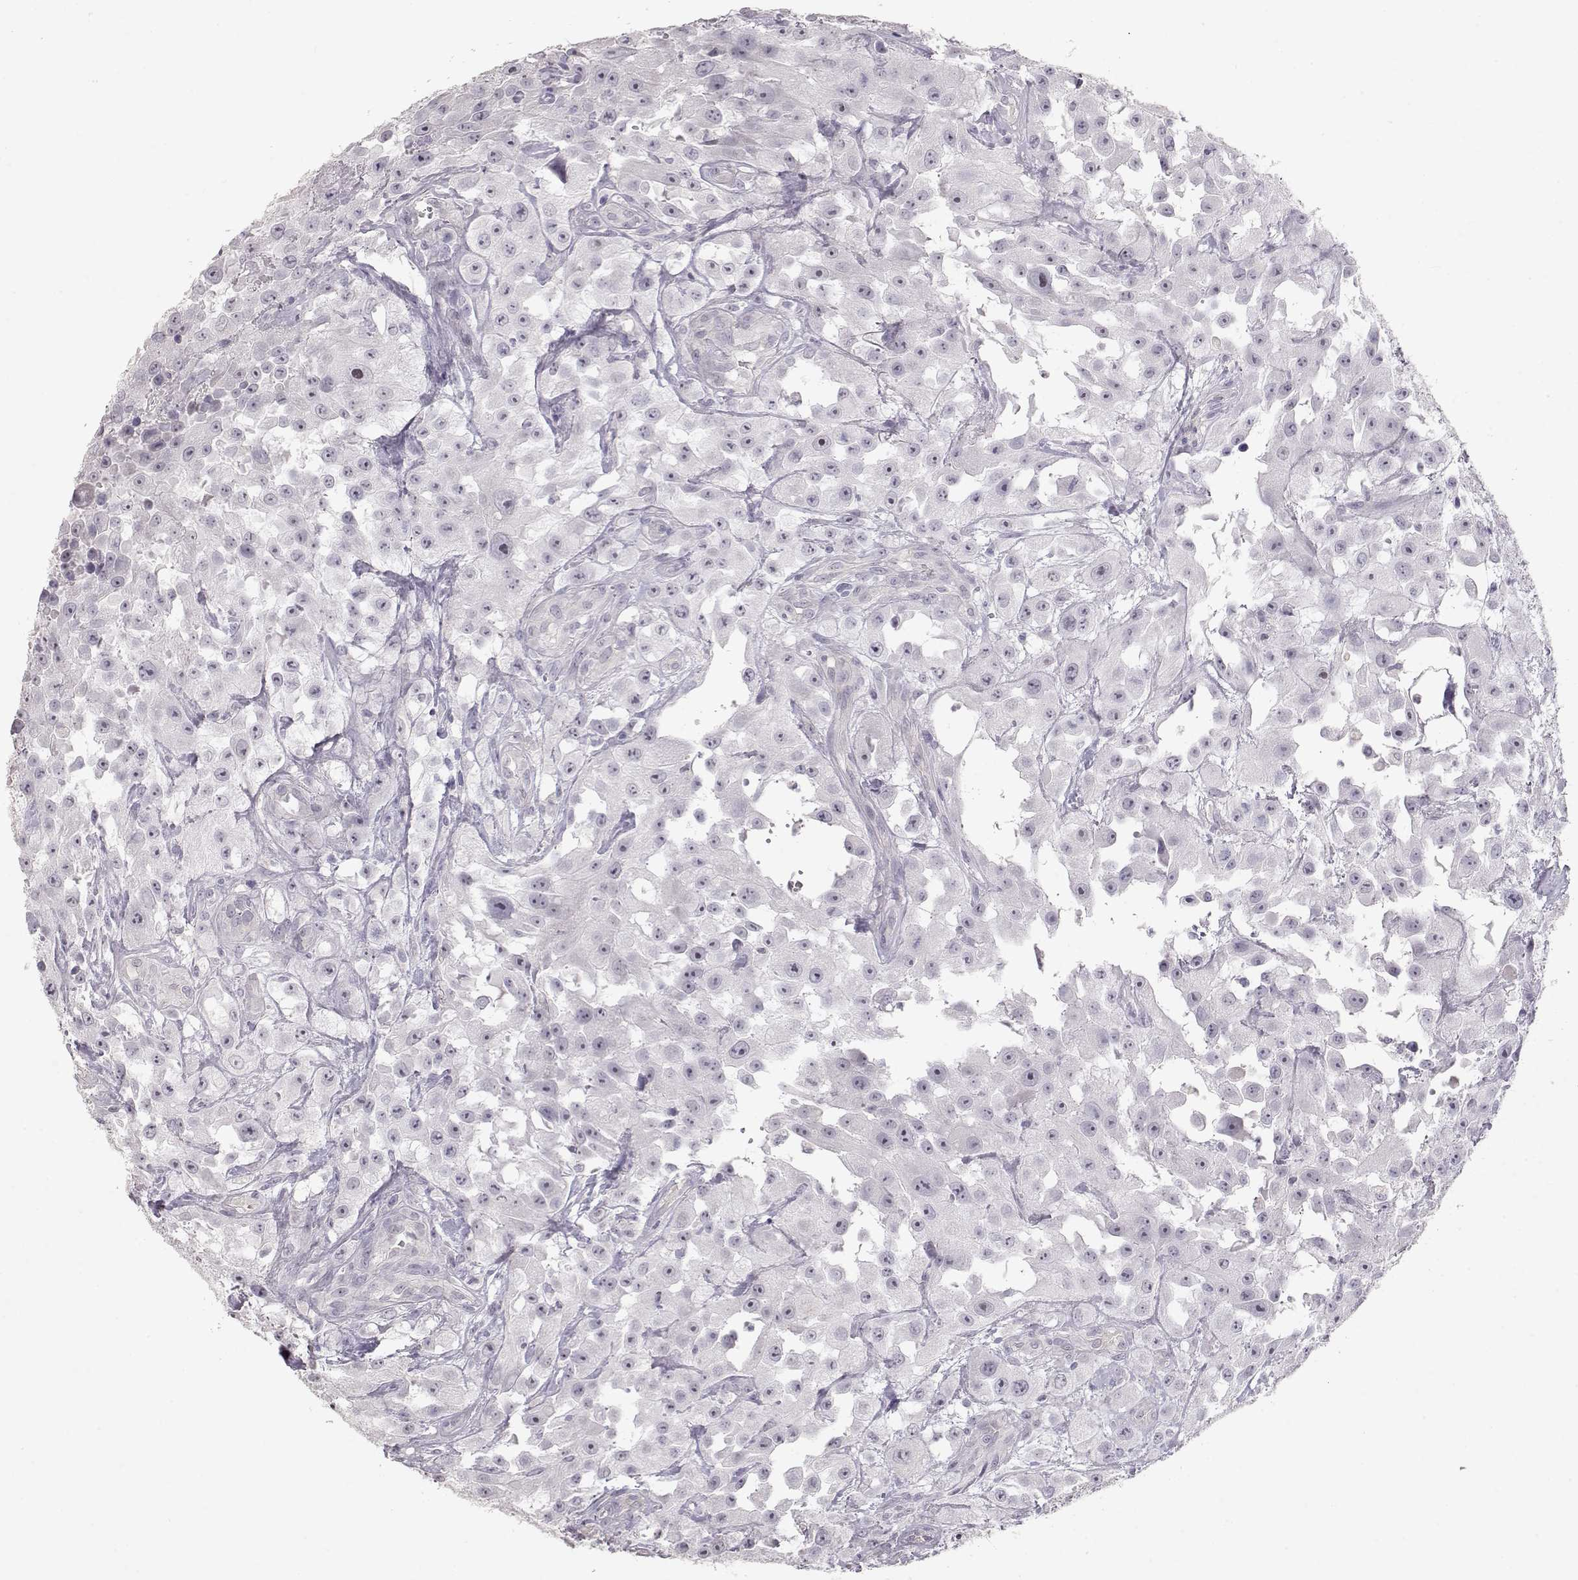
{"staining": {"intensity": "negative", "quantity": "none", "location": "none"}, "tissue": "urothelial cancer", "cell_type": "Tumor cells", "image_type": "cancer", "snomed": [{"axis": "morphology", "description": "Urothelial carcinoma, High grade"}, {"axis": "topography", "description": "Urinary bladder"}], "caption": "IHC of human urothelial cancer reveals no staining in tumor cells.", "gene": "SLC18A1", "patient": {"sex": "male", "age": 79}}